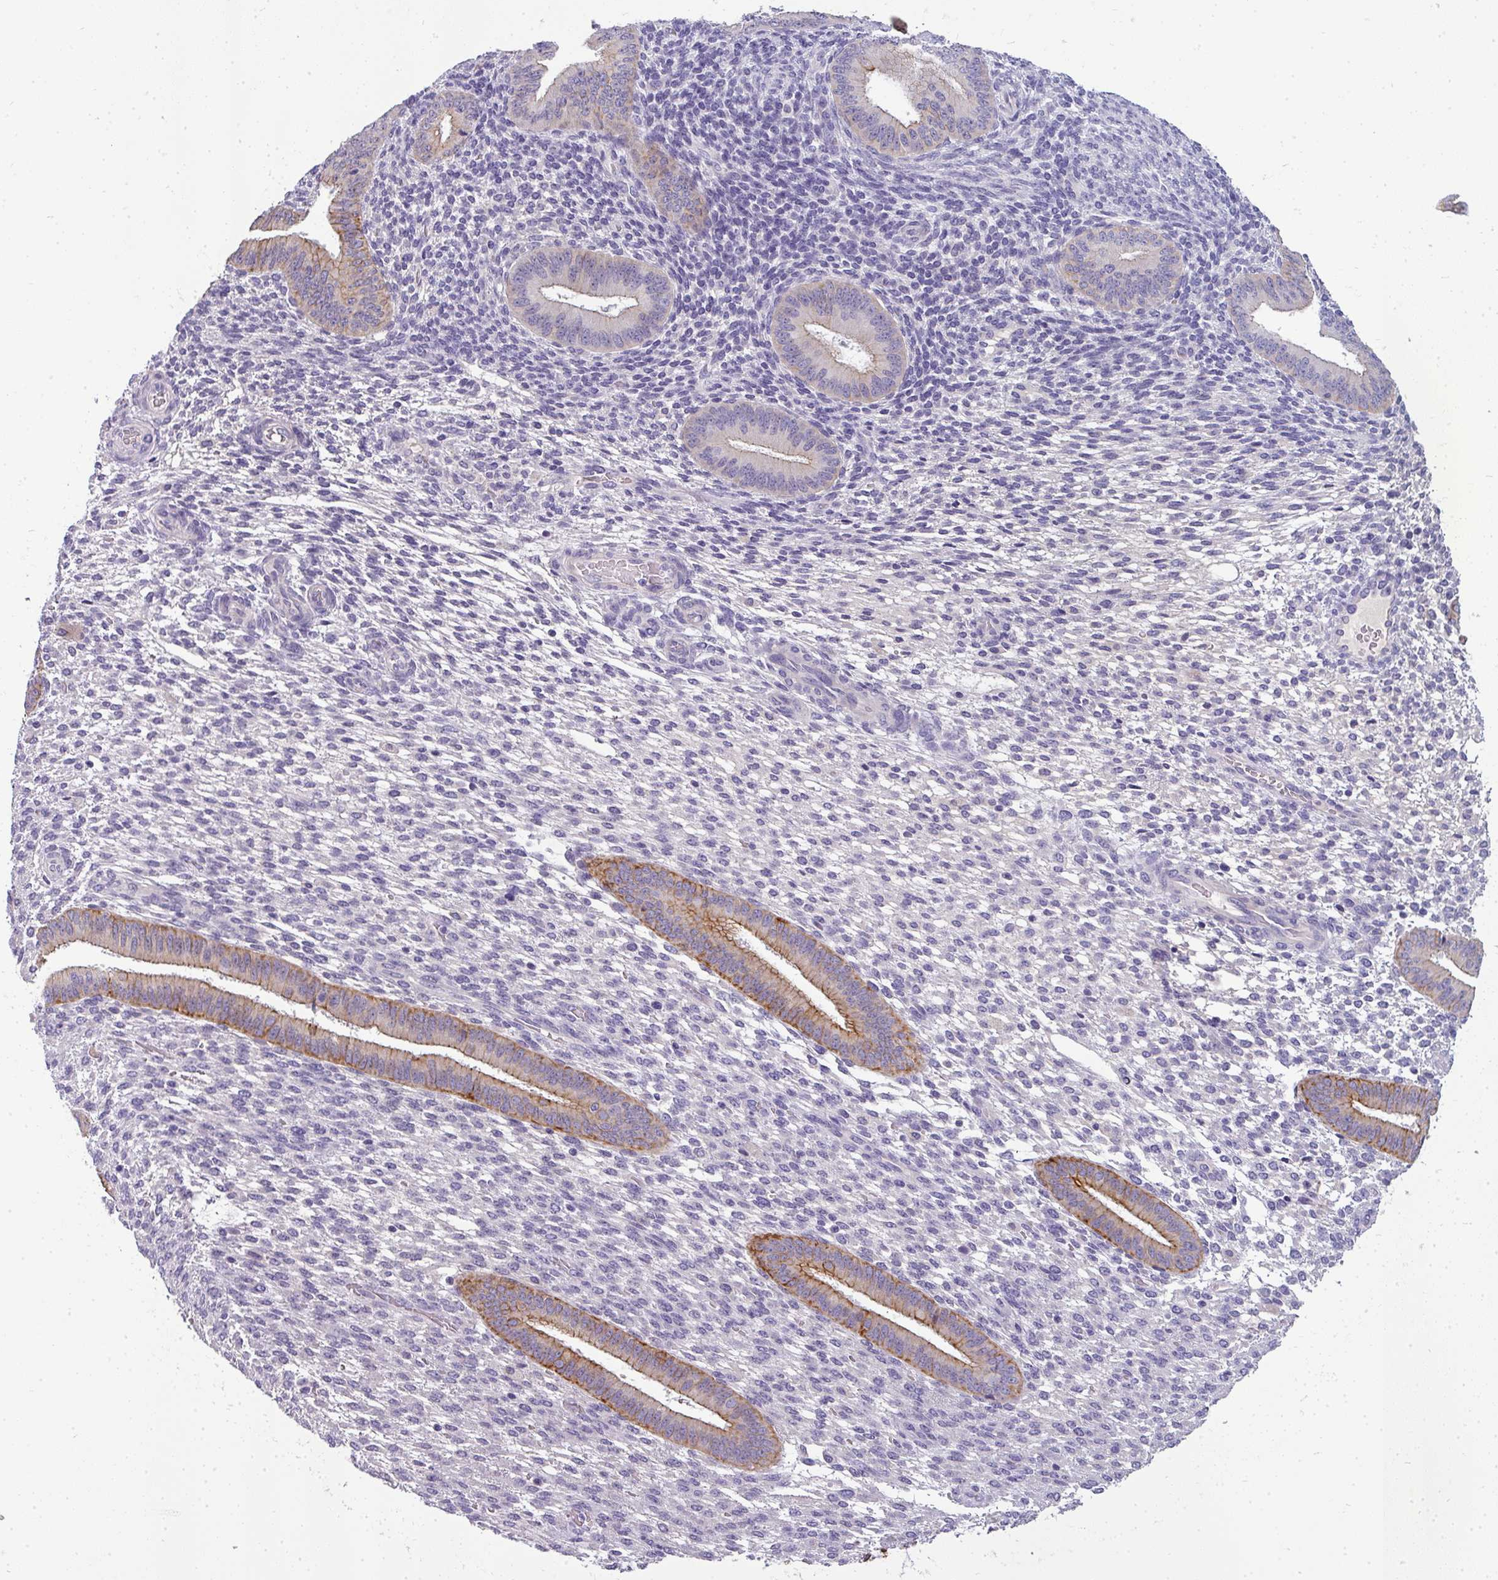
{"staining": {"intensity": "negative", "quantity": "none", "location": "none"}, "tissue": "endometrium", "cell_type": "Cells in endometrial stroma", "image_type": "normal", "snomed": [{"axis": "morphology", "description": "Normal tissue, NOS"}, {"axis": "topography", "description": "Endometrium"}], "caption": "Immunohistochemistry photomicrograph of benign human endometrium stained for a protein (brown), which demonstrates no expression in cells in endometrial stroma.", "gene": "ASXL3", "patient": {"sex": "female", "age": 36}}